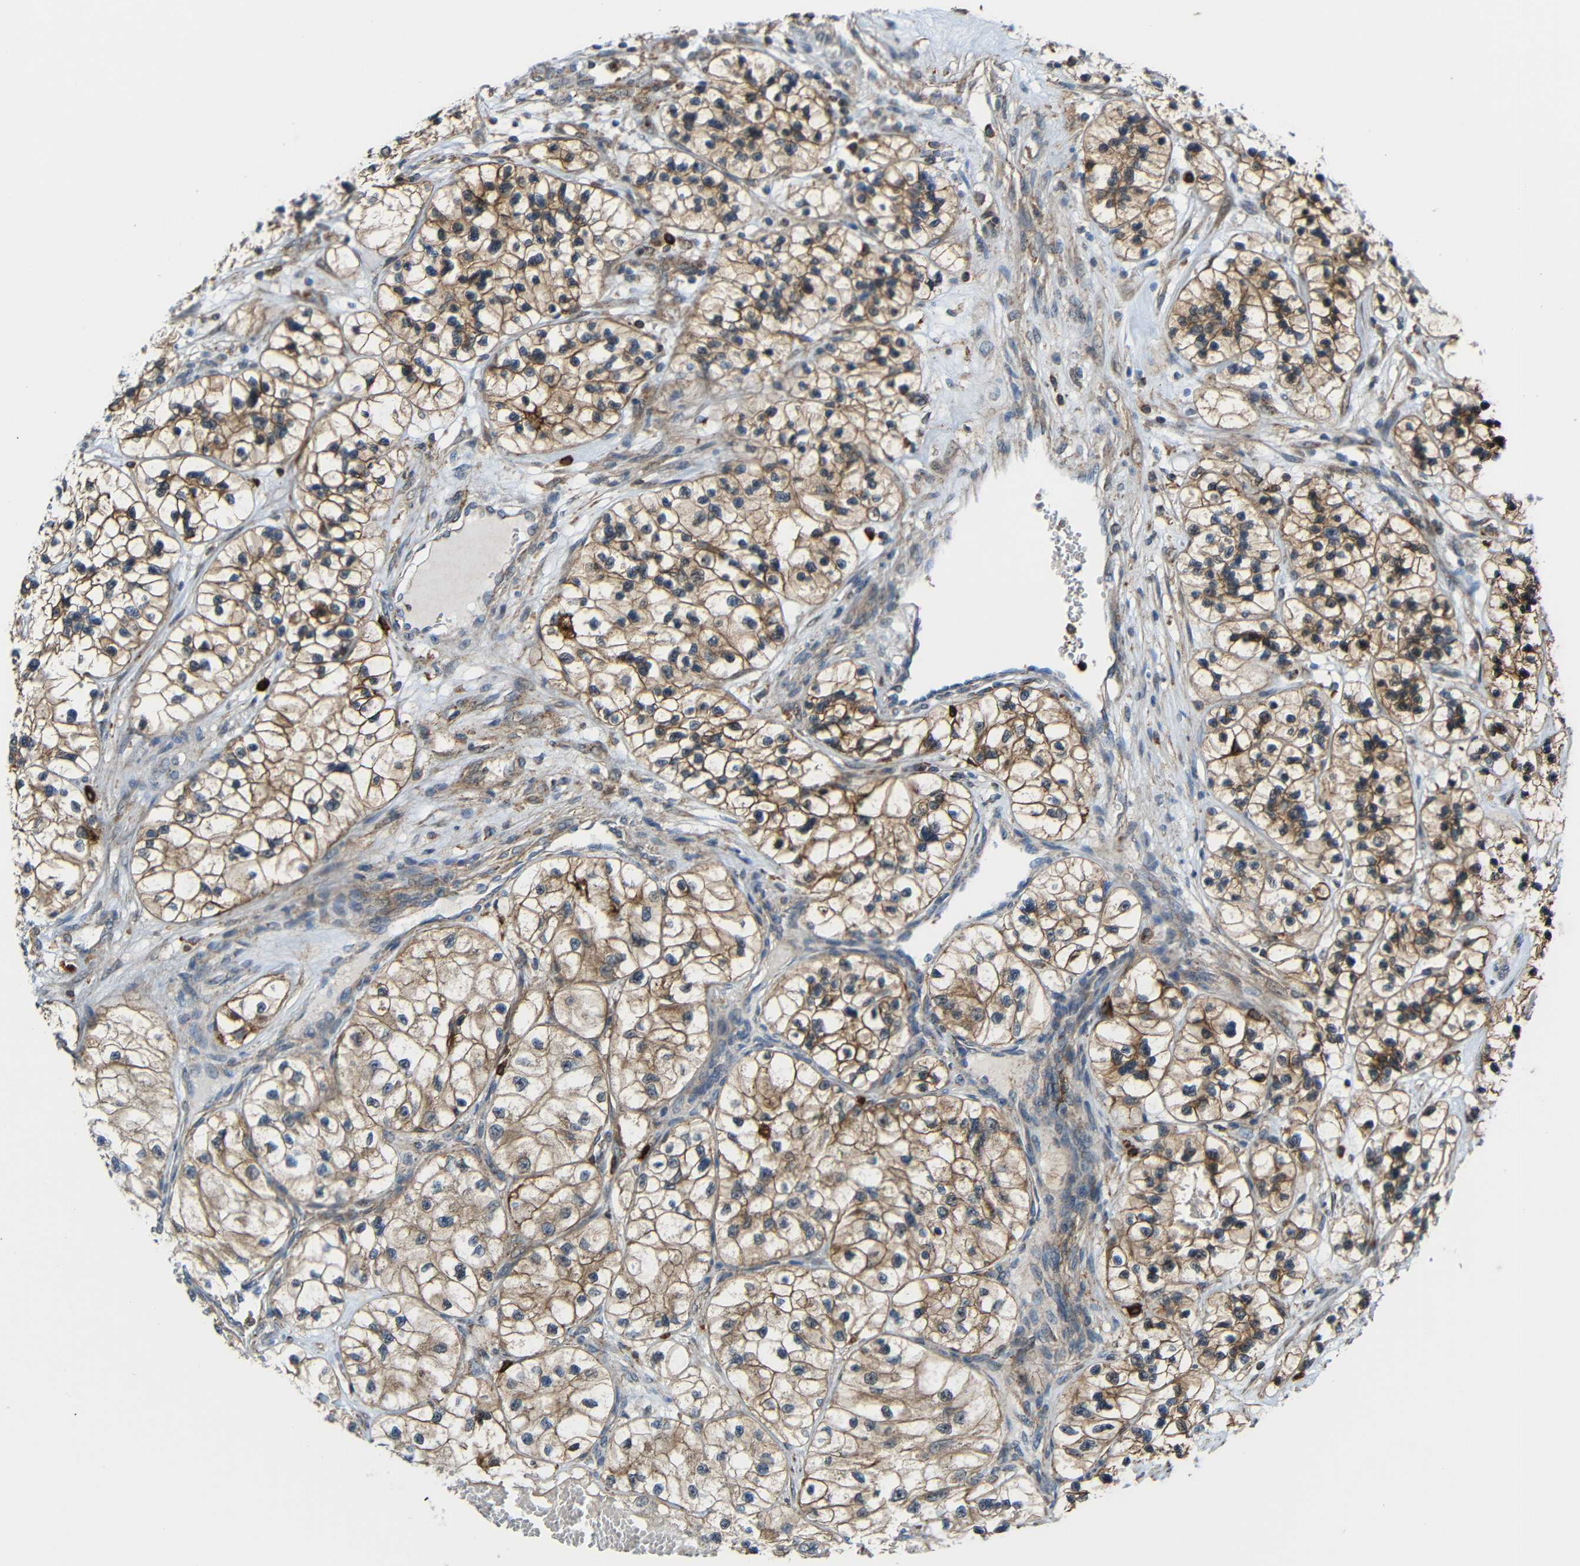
{"staining": {"intensity": "moderate", "quantity": ">75%", "location": "cytoplasmic/membranous"}, "tissue": "renal cancer", "cell_type": "Tumor cells", "image_type": "cancer", "snomed": [{"axis": "morphology", "description": "Adenocarcinoma, NOS"}, {"axis": "topography", "description": "Kidney"}], "caption": "Protein expression analysis of renal cancer displays moderate cytoplasmic/membranous staining in approximately >75% of tumor cells.", "gene": "C1GALT1", "patient": {"sex": "female", "age": 57}}